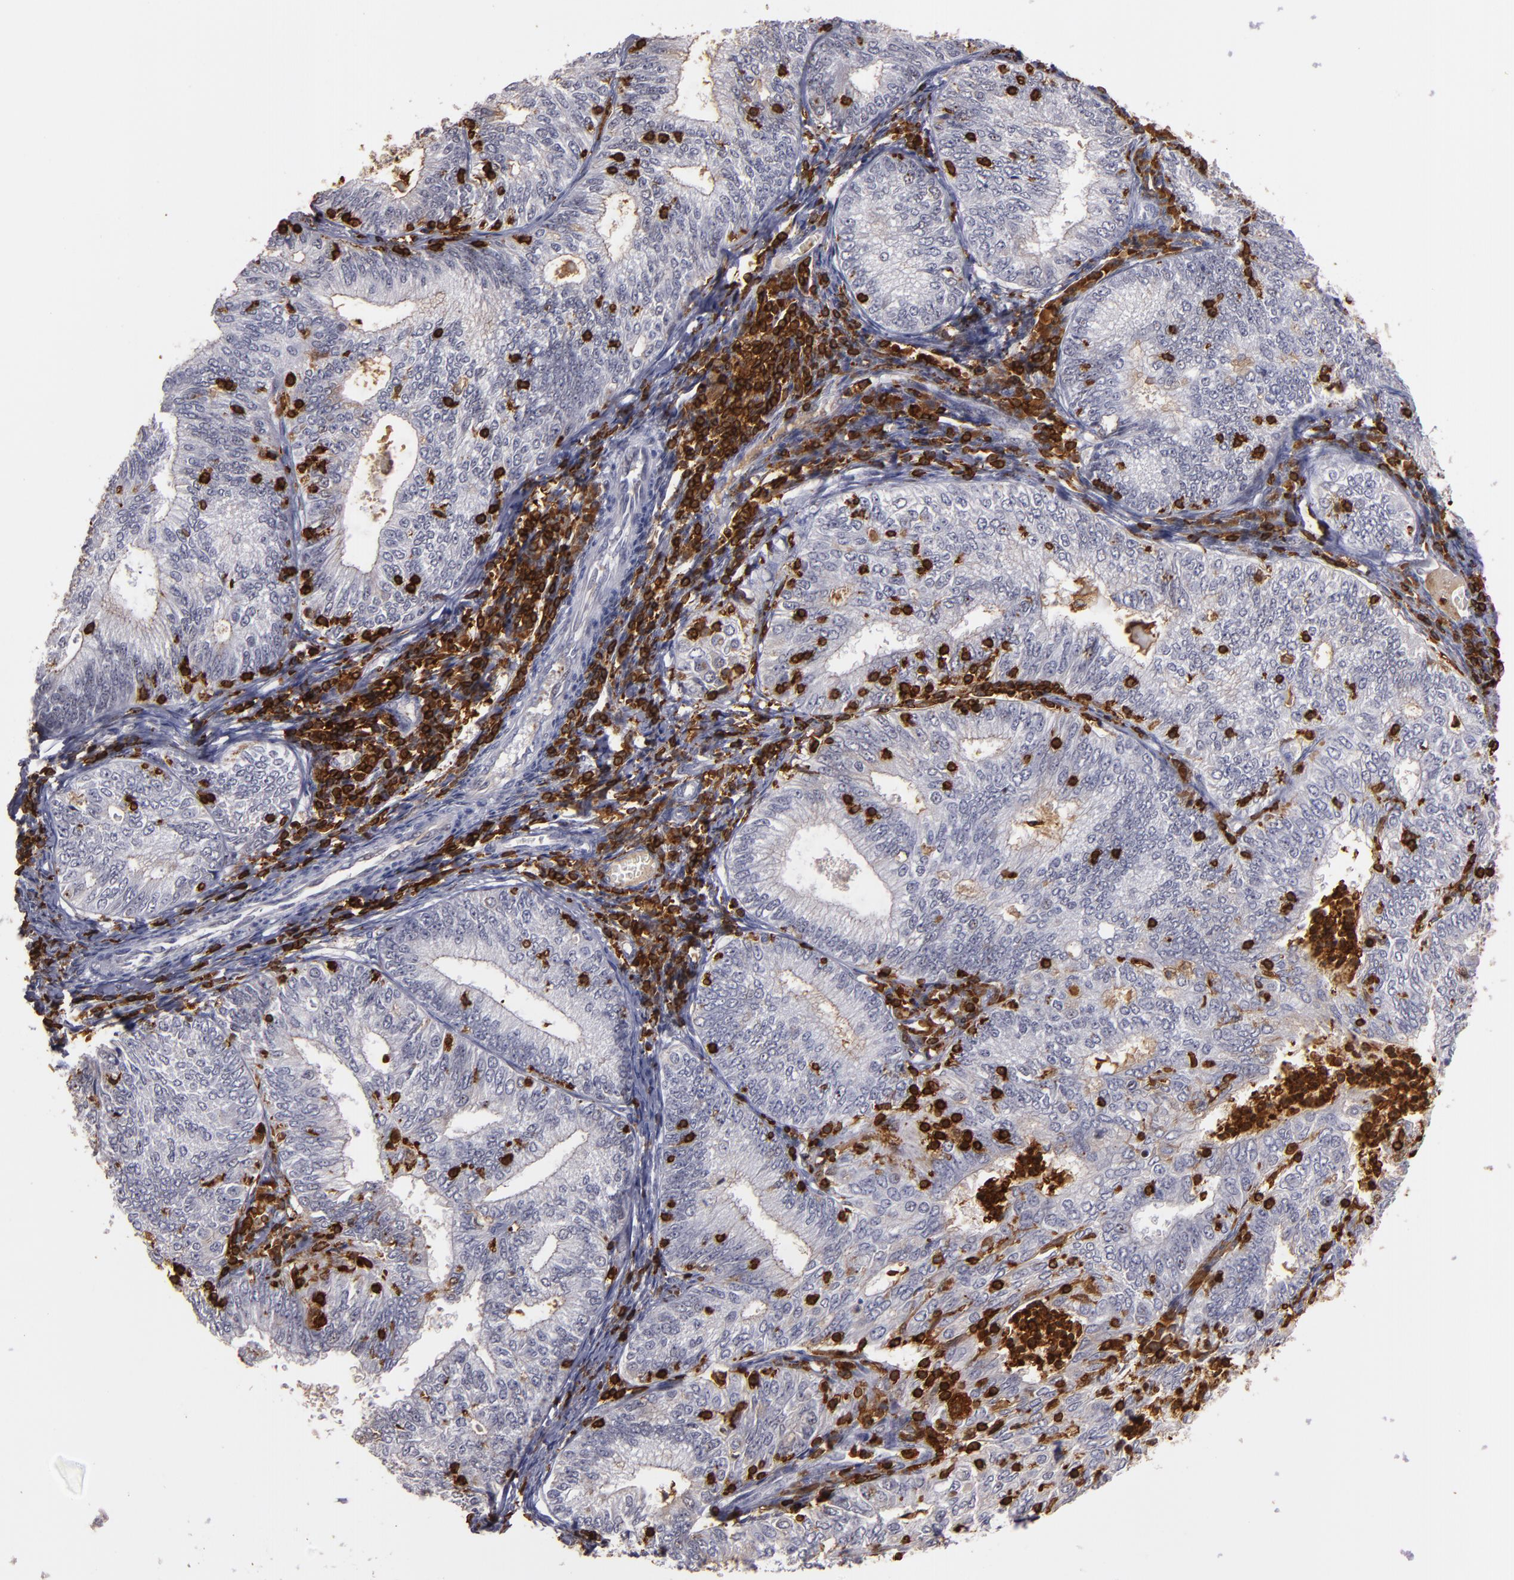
{"staining": {"intensity": "negative", "quantity": "none", "location": "none"}, "tissue": "endometrial cancer", "cell_type": "Tumor cells", "image_type": "cancer", "snomed": [{"axis": "morphology", "description": "Adenocarcinoma, NOS"}, {"axis": "topography", "description": "Endometrium"}], "caption": "This photomicrograph is of endometrial cancer (adenocarcinoma) stained with IHC to label a protein in brown with the nuclei are counter-stained blue. There is no positivity in tumor cells.", "gene": "WAS", "patient": {"sex": "female", "age": 69}}